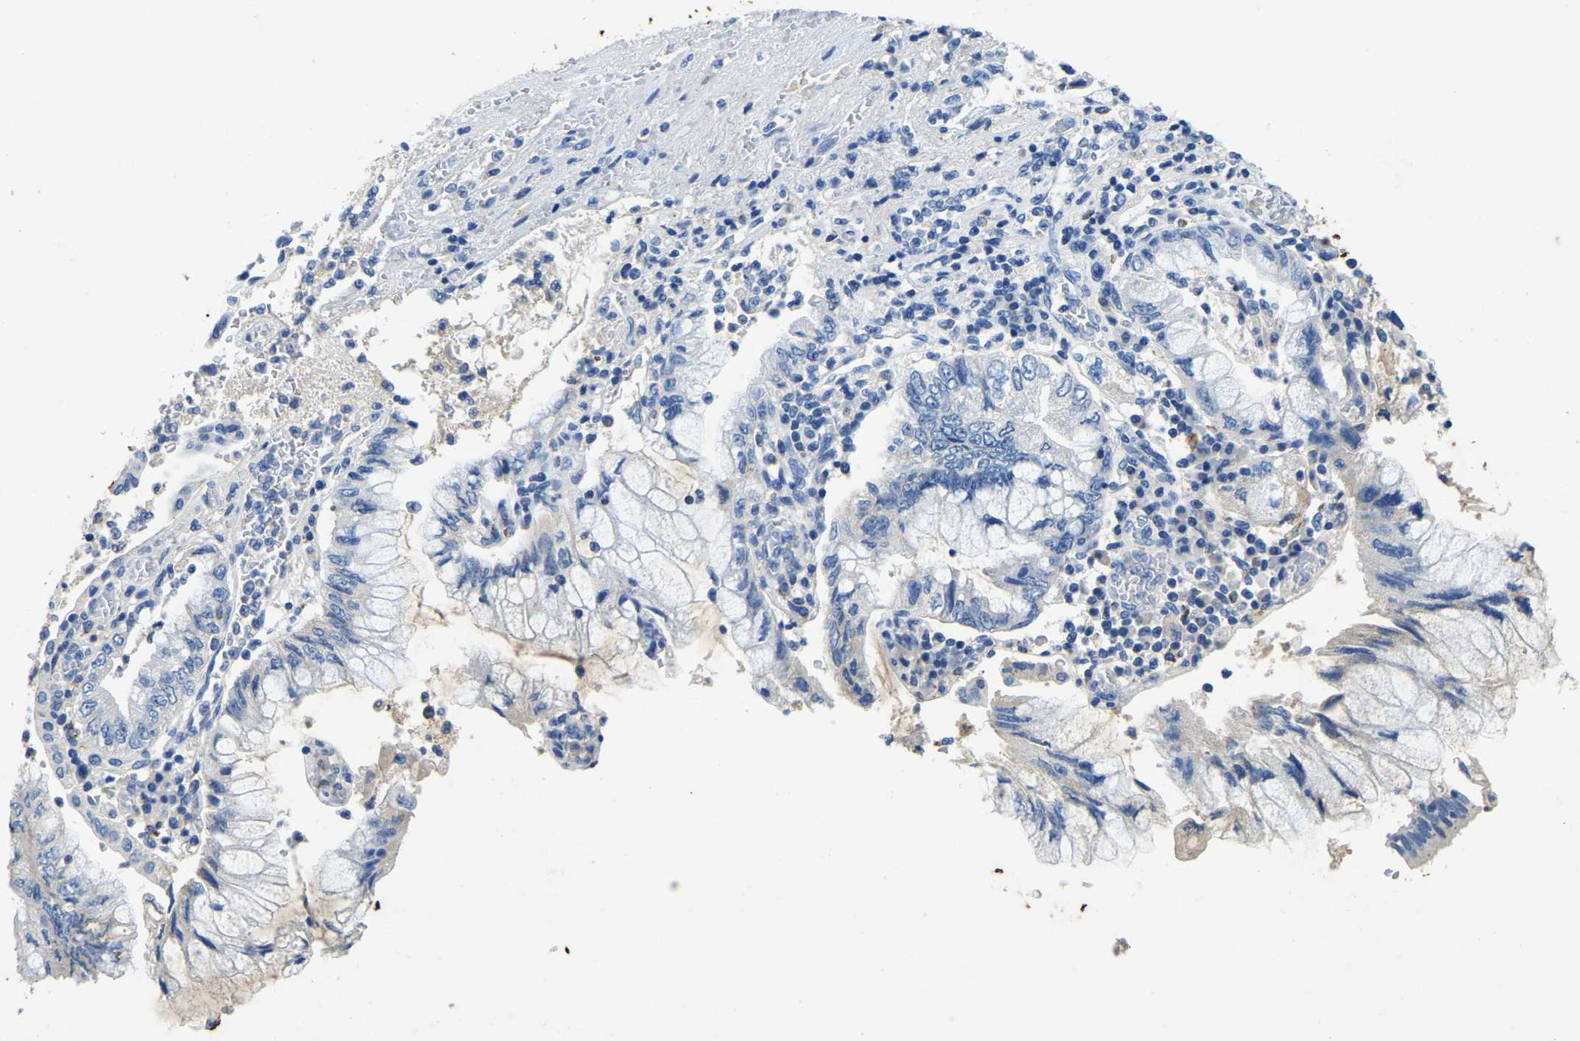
{"staining": {"intensity": "negative", "quantity": "none", "location": "none"}, "tissue": "pancreatic cancer", "cell_type": "Tumor cells", "image_type": "cancer", "snomed": [{"axis": "morphology", "description": "Adenocarcinoma, NOS"}, {"axis": "topography", "description": "Pancreas"}], "caption": "This is an immunohistochemistry (IHC) micrograph of human pancreatic adenocarcinoma. There is no positivity in tumor cells.", "gene": "UBN2", "patient": {"sex": "female", "age": 73}}